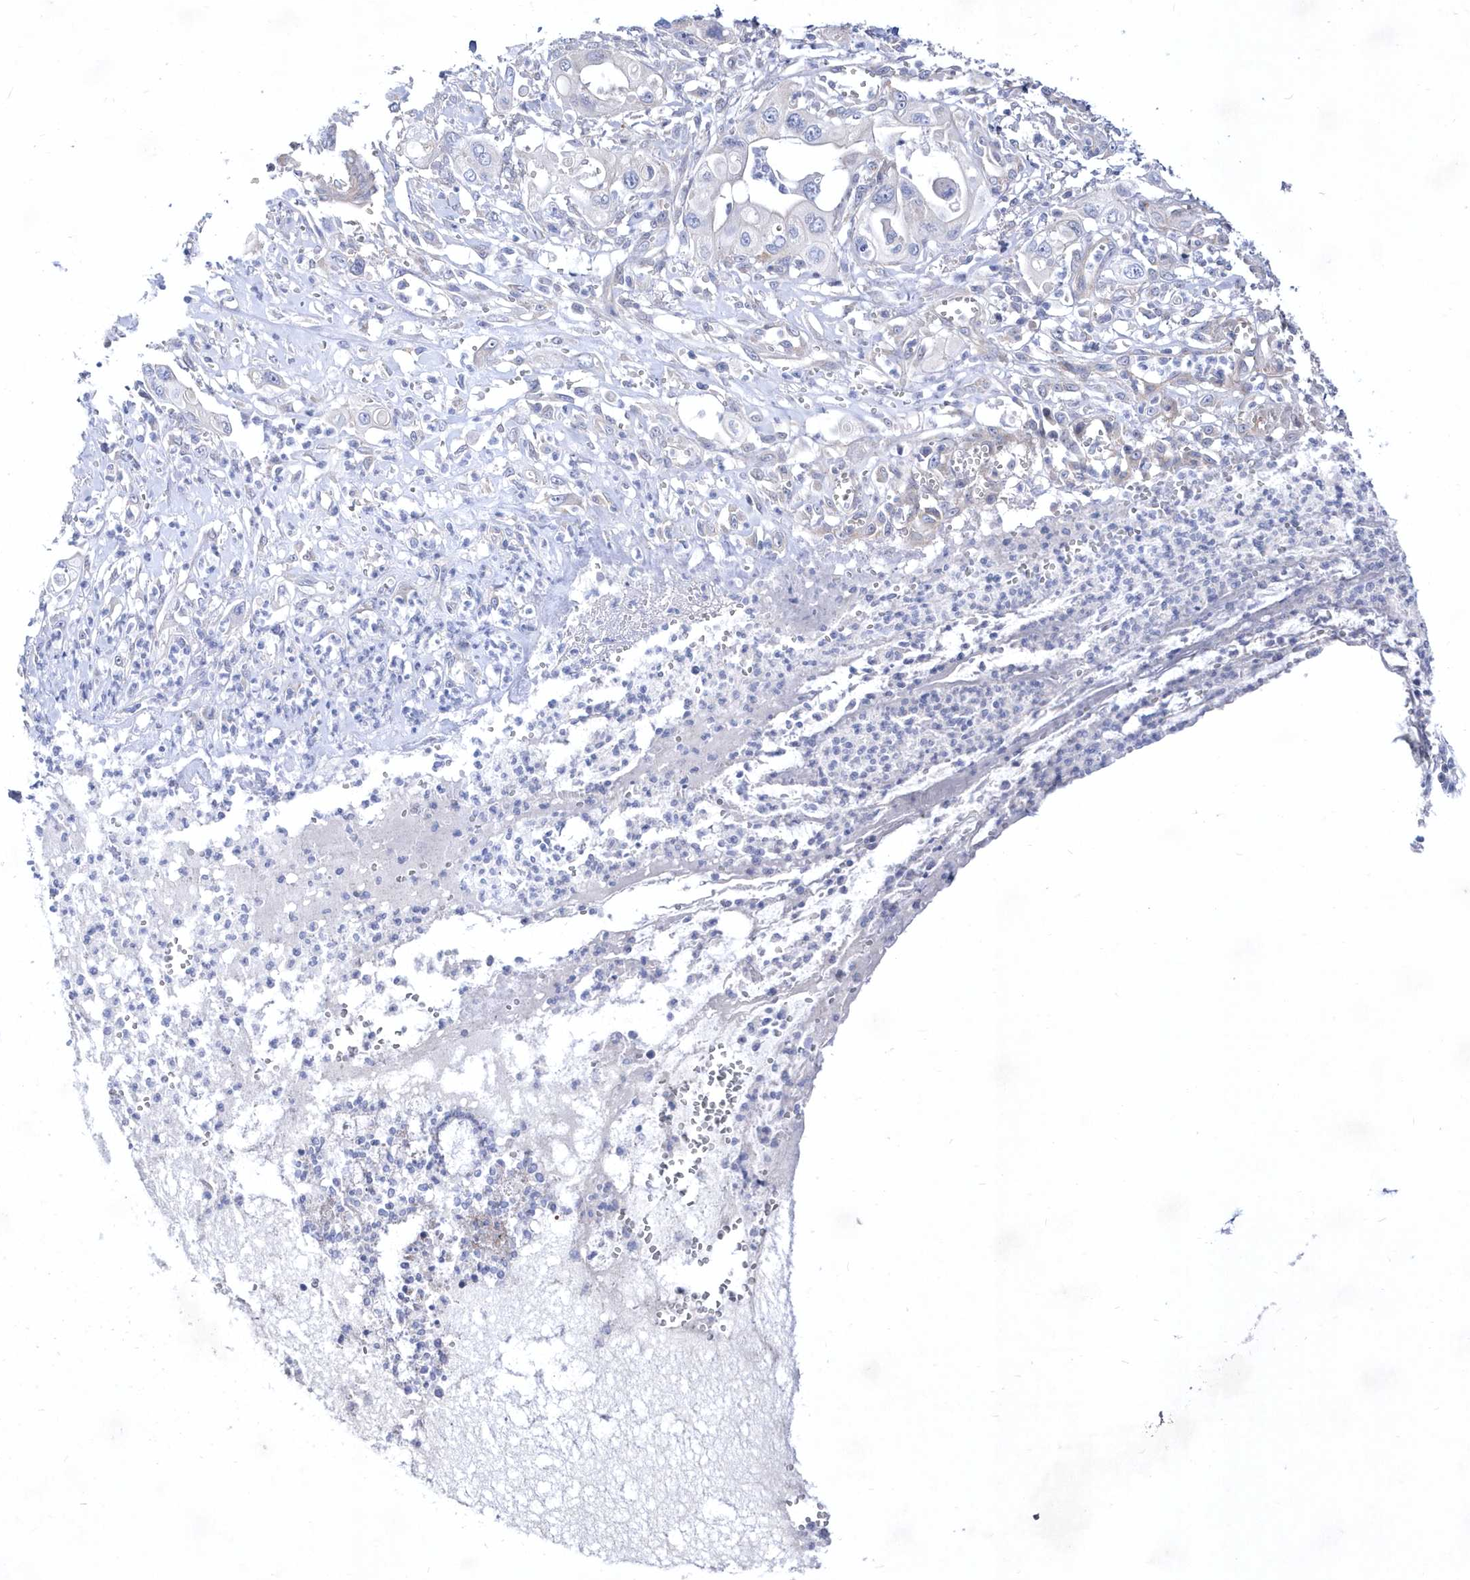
{"staining": {"intensity": "negative", "quantity": "none", "location": "none"}, "tissue": "pancreatic cancer", "cell_type": "Tumor cells", "image_type": "cancer", "snomed": [{"axis": "morphology", "description": "Adenocarcinoma, NOS"}, {"axis": "topography", "description": "Pancreas"}], "caption": "DAB immunohistochemical staining of pancreatic cancer exhibits no significant expression in tumor cells.", "gene": "LONRF2", "patient": {"sex": "male", "age": 68}}